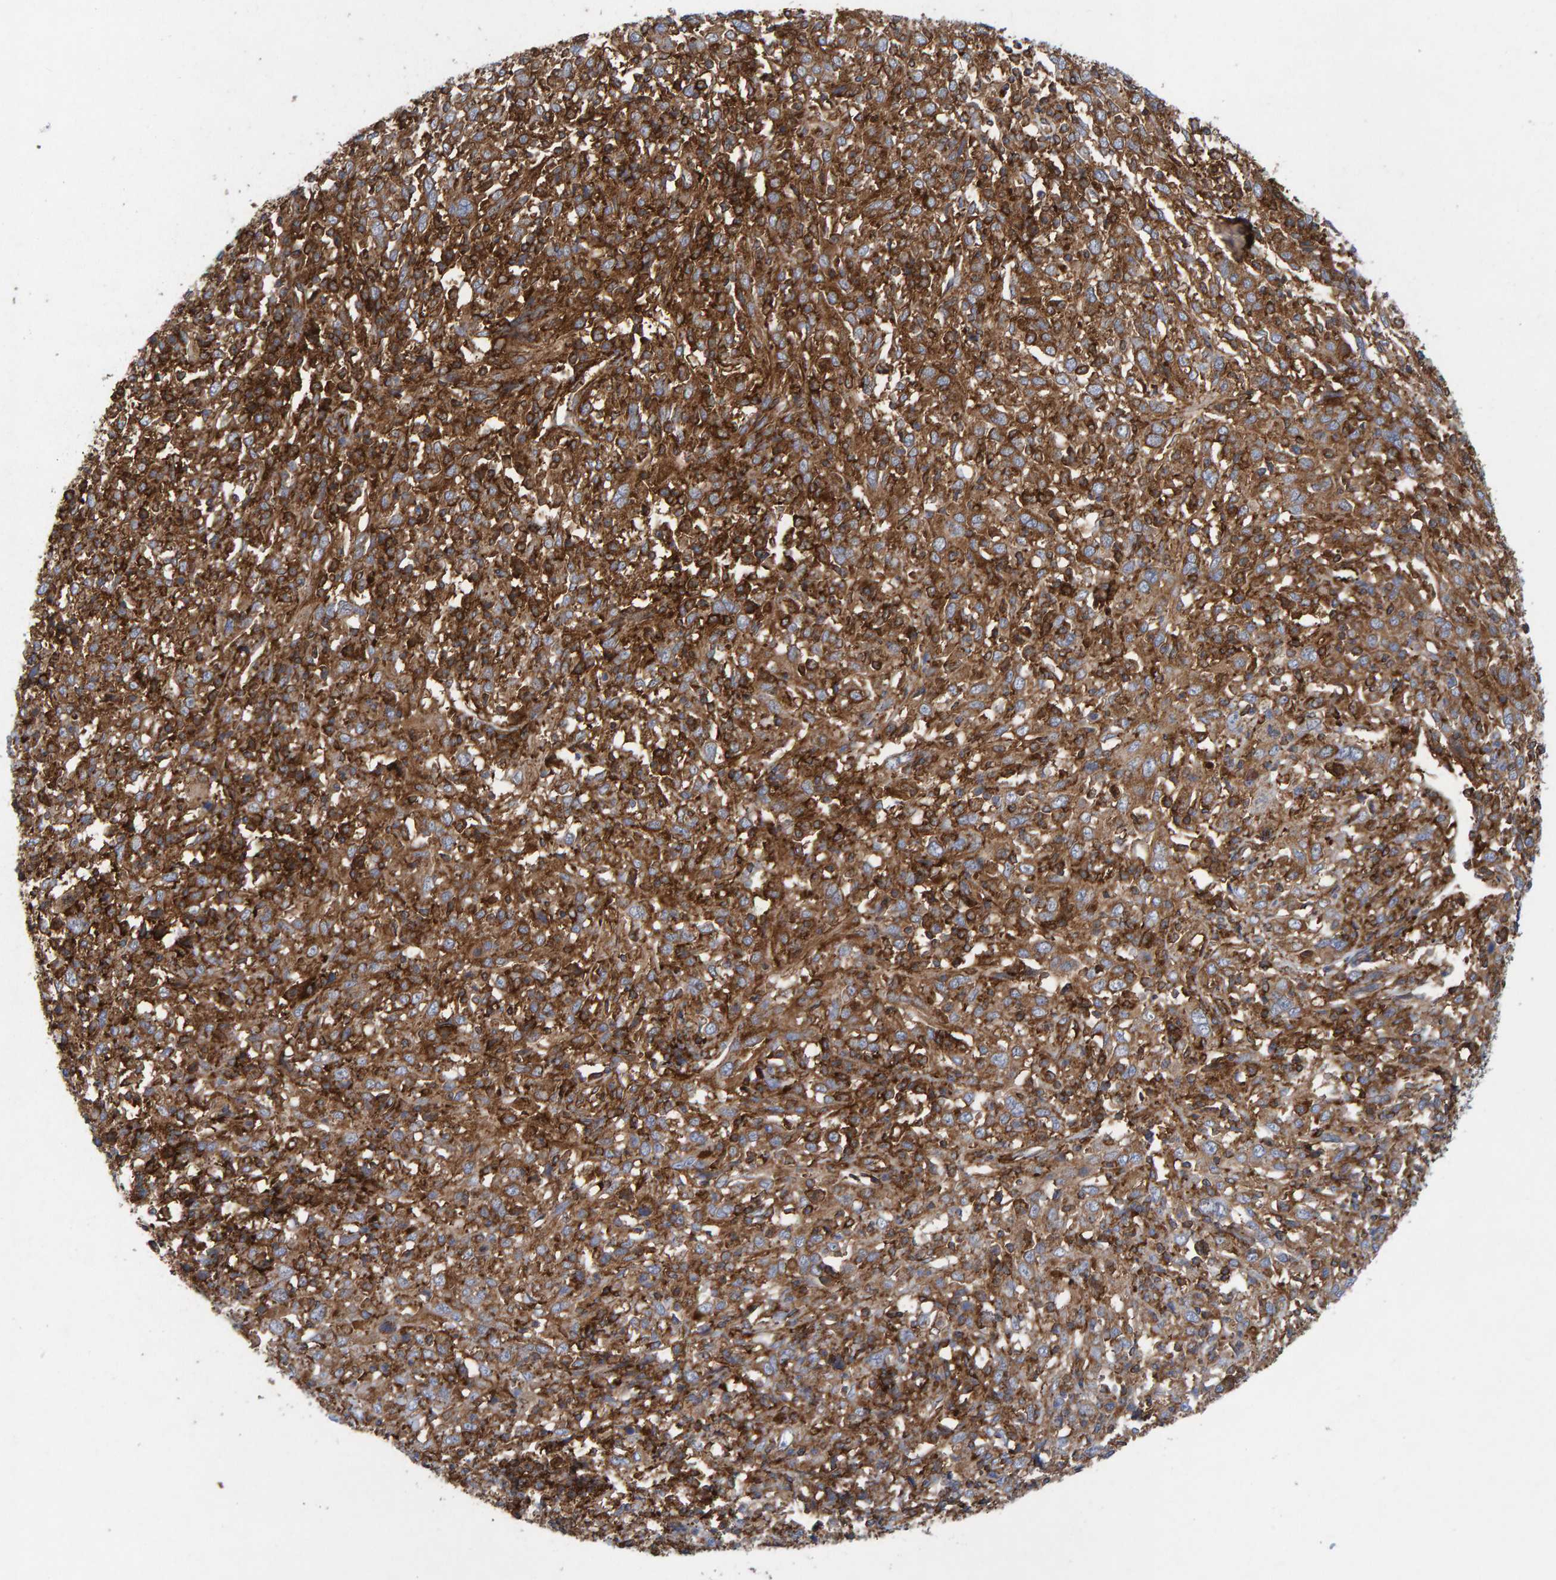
{"staining": {"intensity": "strong", "quantity": ">75%", "location": "cytoplasmic/membranous"}, "tissue": "cervical cancer", "cell_type": "Tumor cells", "image_type": "cancer", "snomed": [{"axis": "morphology", "description": "Squamous cell carcinoma, NOS"}, {"axis": "topography", "description": "Cervix"}], "caption": "Strong cytoplasmic/membranous positivity is present in approximately >75% of tumor cells in cervical cancer (squamous cell carcinoma).", "gene": "MVP", "patient": {"sex": "female", "age": 46}}